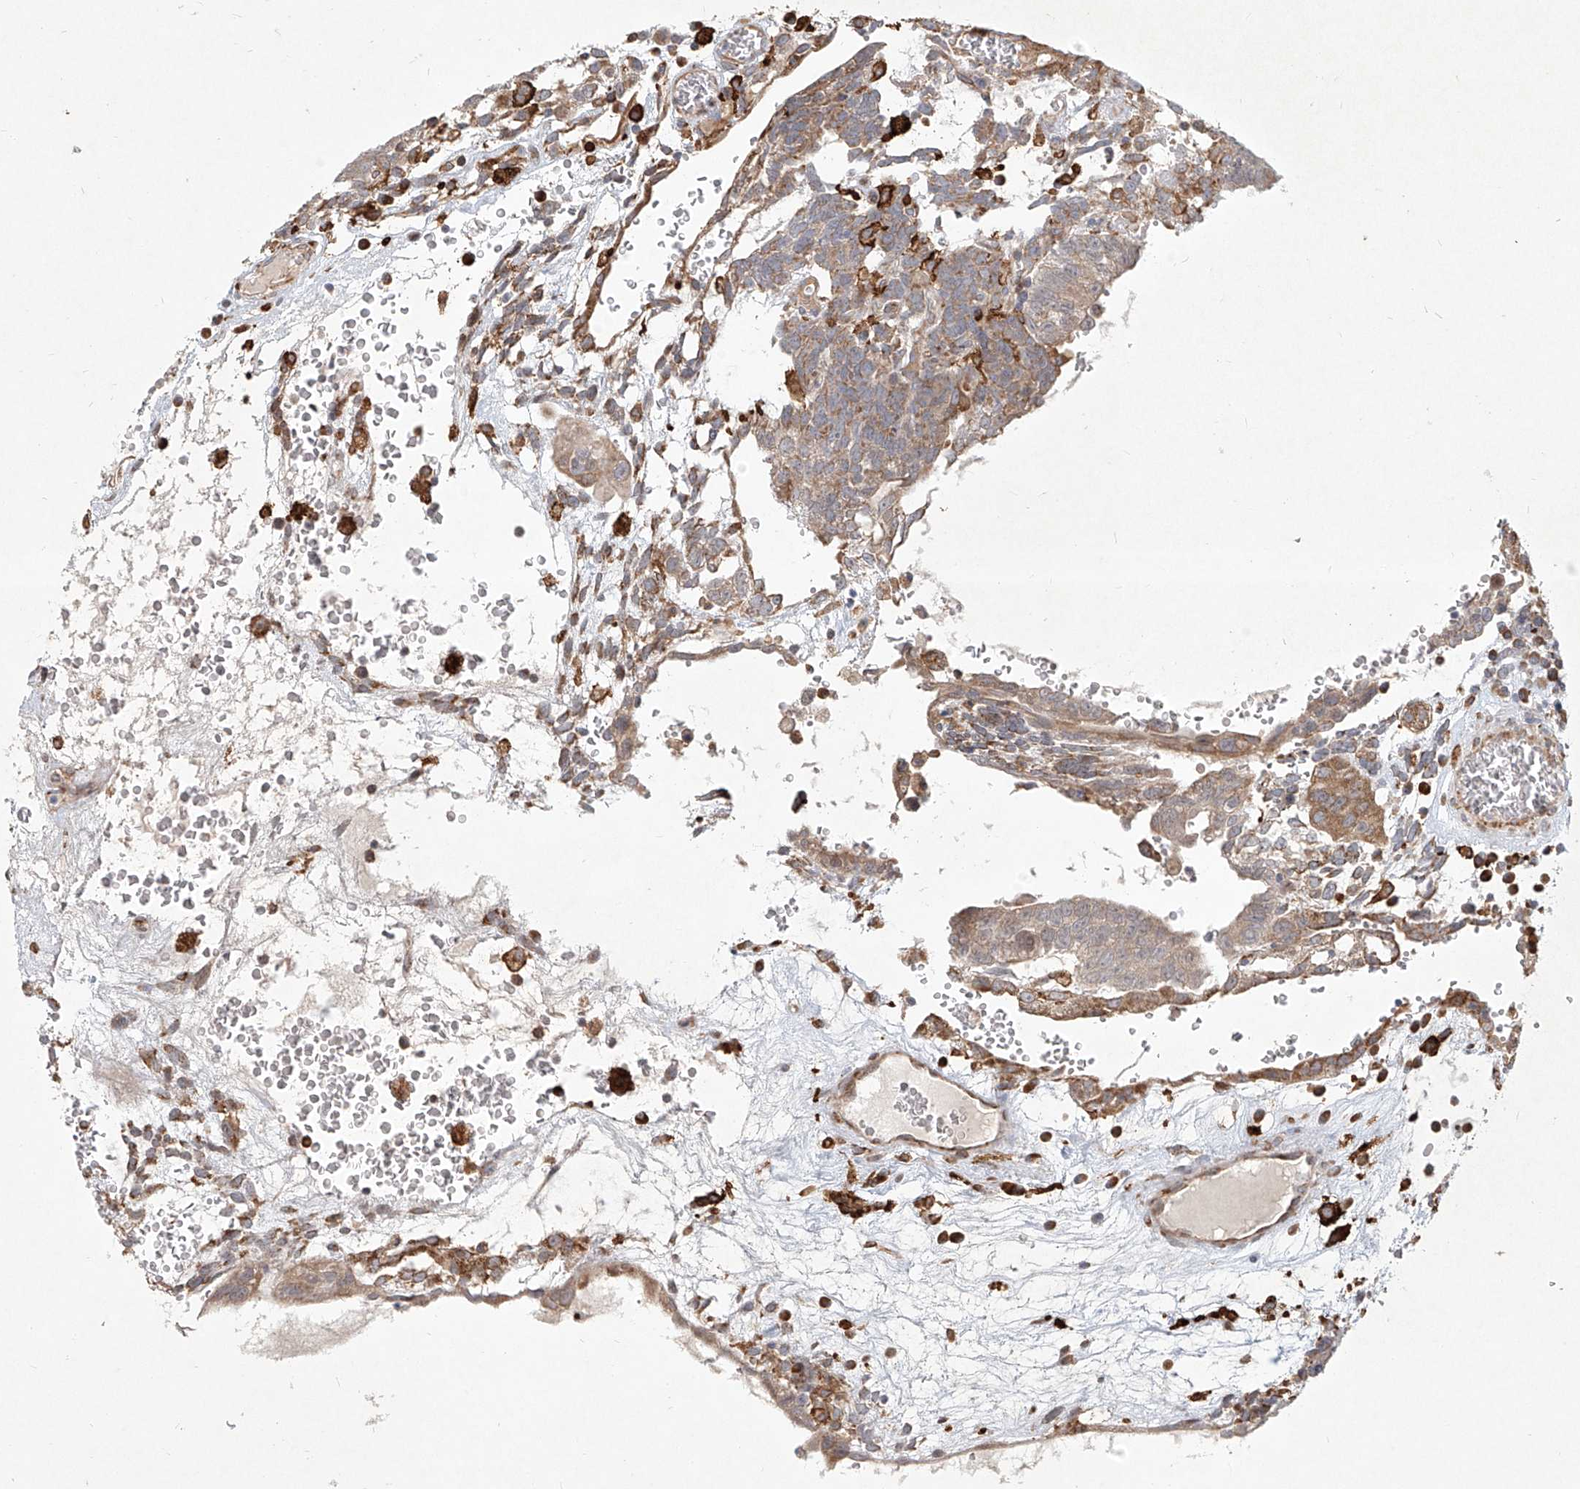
{"staining": {"intensity": "moderate", "quantity": "<25%", "location": "cytoplasmic/membranous"}, "tissue": "testis cancer", "cell_type": "Tumor cells", "image_type": "cancer", "snomed": [{"axis": "morphology", "description": "Seminoma, NOS"}, {"axis": "morphology", "description": "Carcinoma, Embryonal, NOS"}, {"axis": "topography", "description": "Testis"}], "caption": "About <25% of tumor cells in testis cancer (seminoma) show moderate cytoplasmic/membranous protein staining as visualized by brown immunohistochemical staining.", "gene": "CD209", "patient": {"sex": "male", "age": 52}}